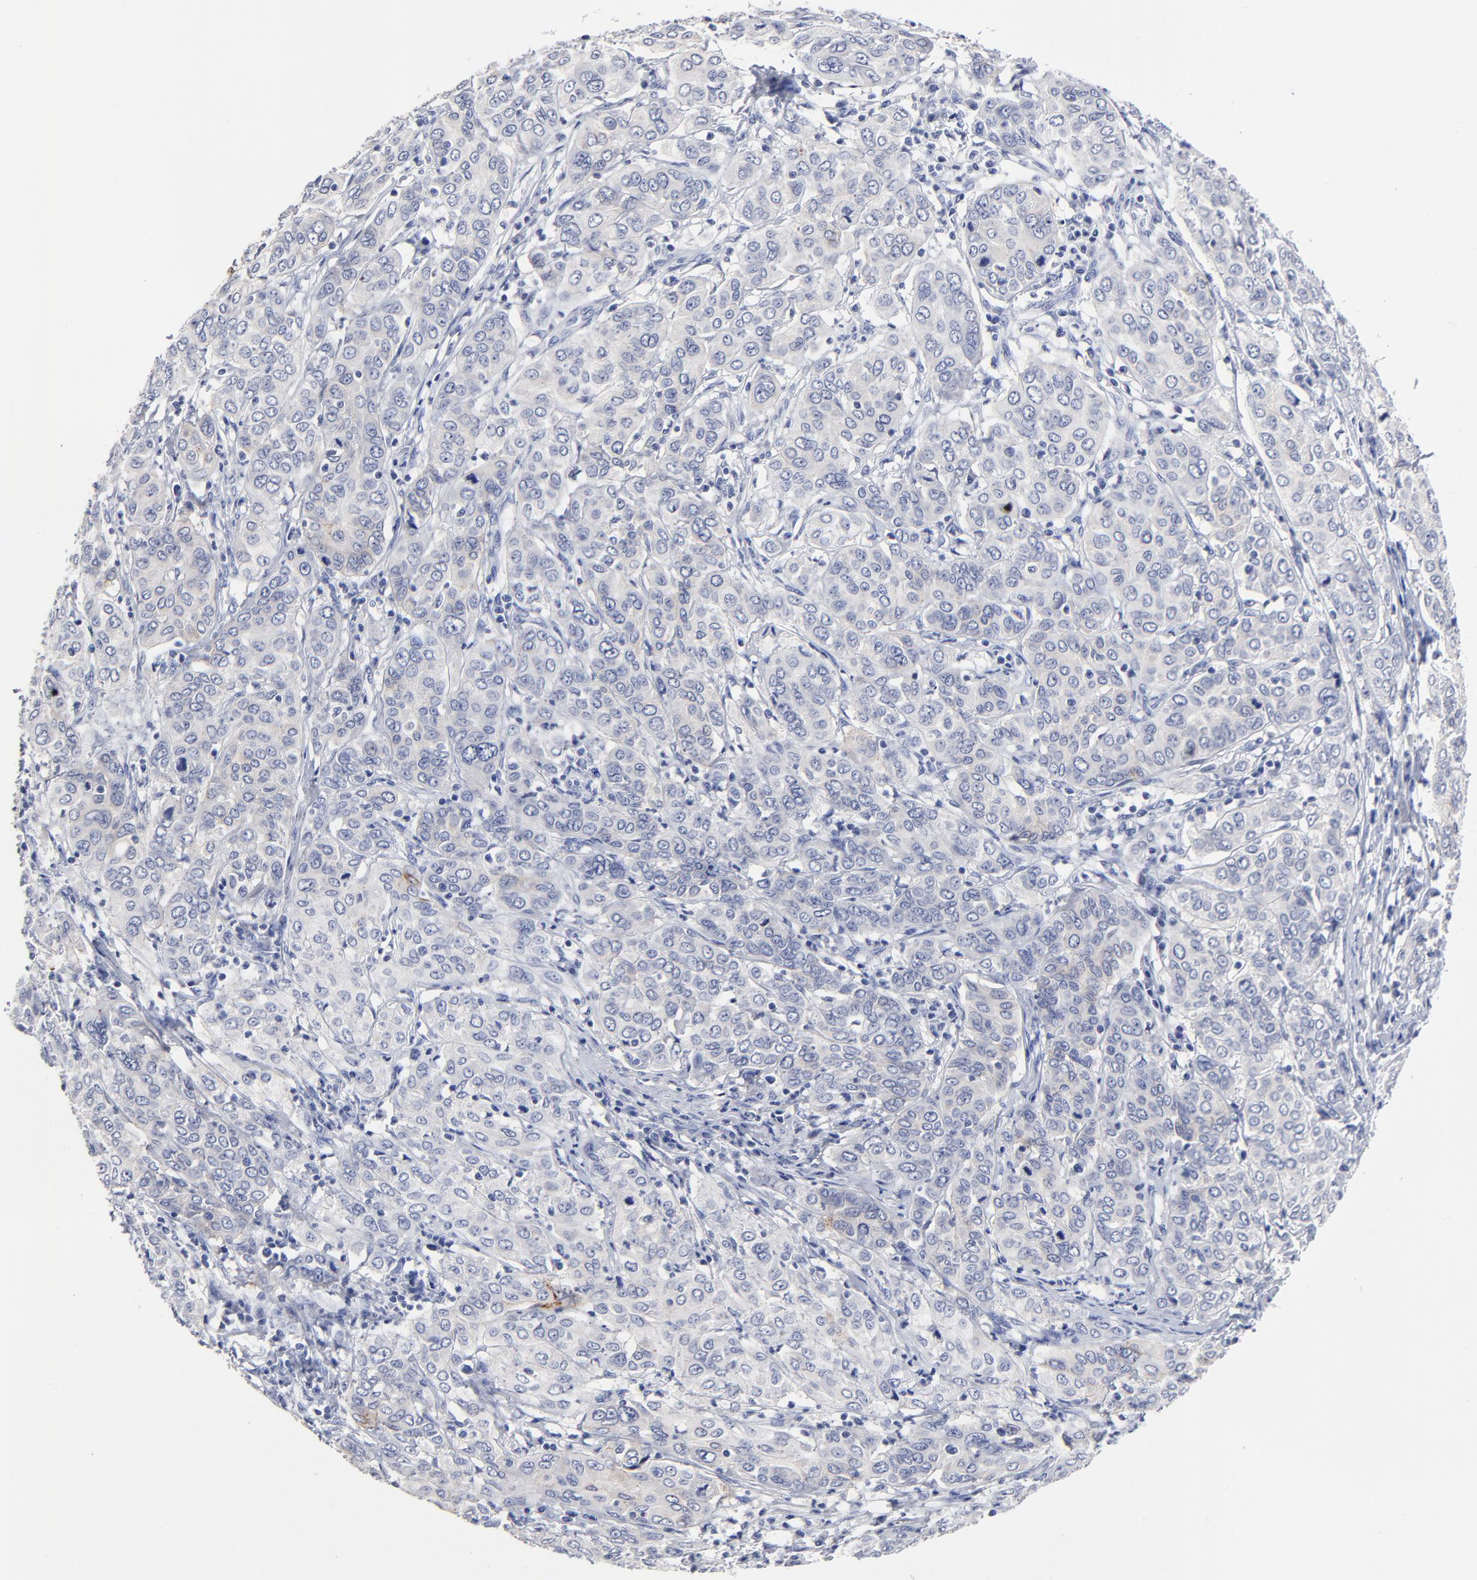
{"staining": {"intensity": "negative", "quantity": "none", "location": "none"}, "tissue": "cervical cancer", "cell_type": "Tumor cells", "image_type": "cancer", "snomed": [{"axis": "morphology", "description": "Squamous cell carcinoma, NOS"}, {"axis": "topography", "description": "Cervix"}], "caption": "IHC photomicrograph of neoplastic tissue: squamous cell carcinoma (cervical) stained with DAB (3,3'-diaminobenzidine) reveals no significant protein positivity in tumor cells.", "gene": "CXADR", "patient": {"sex": "female", "age": 38}}